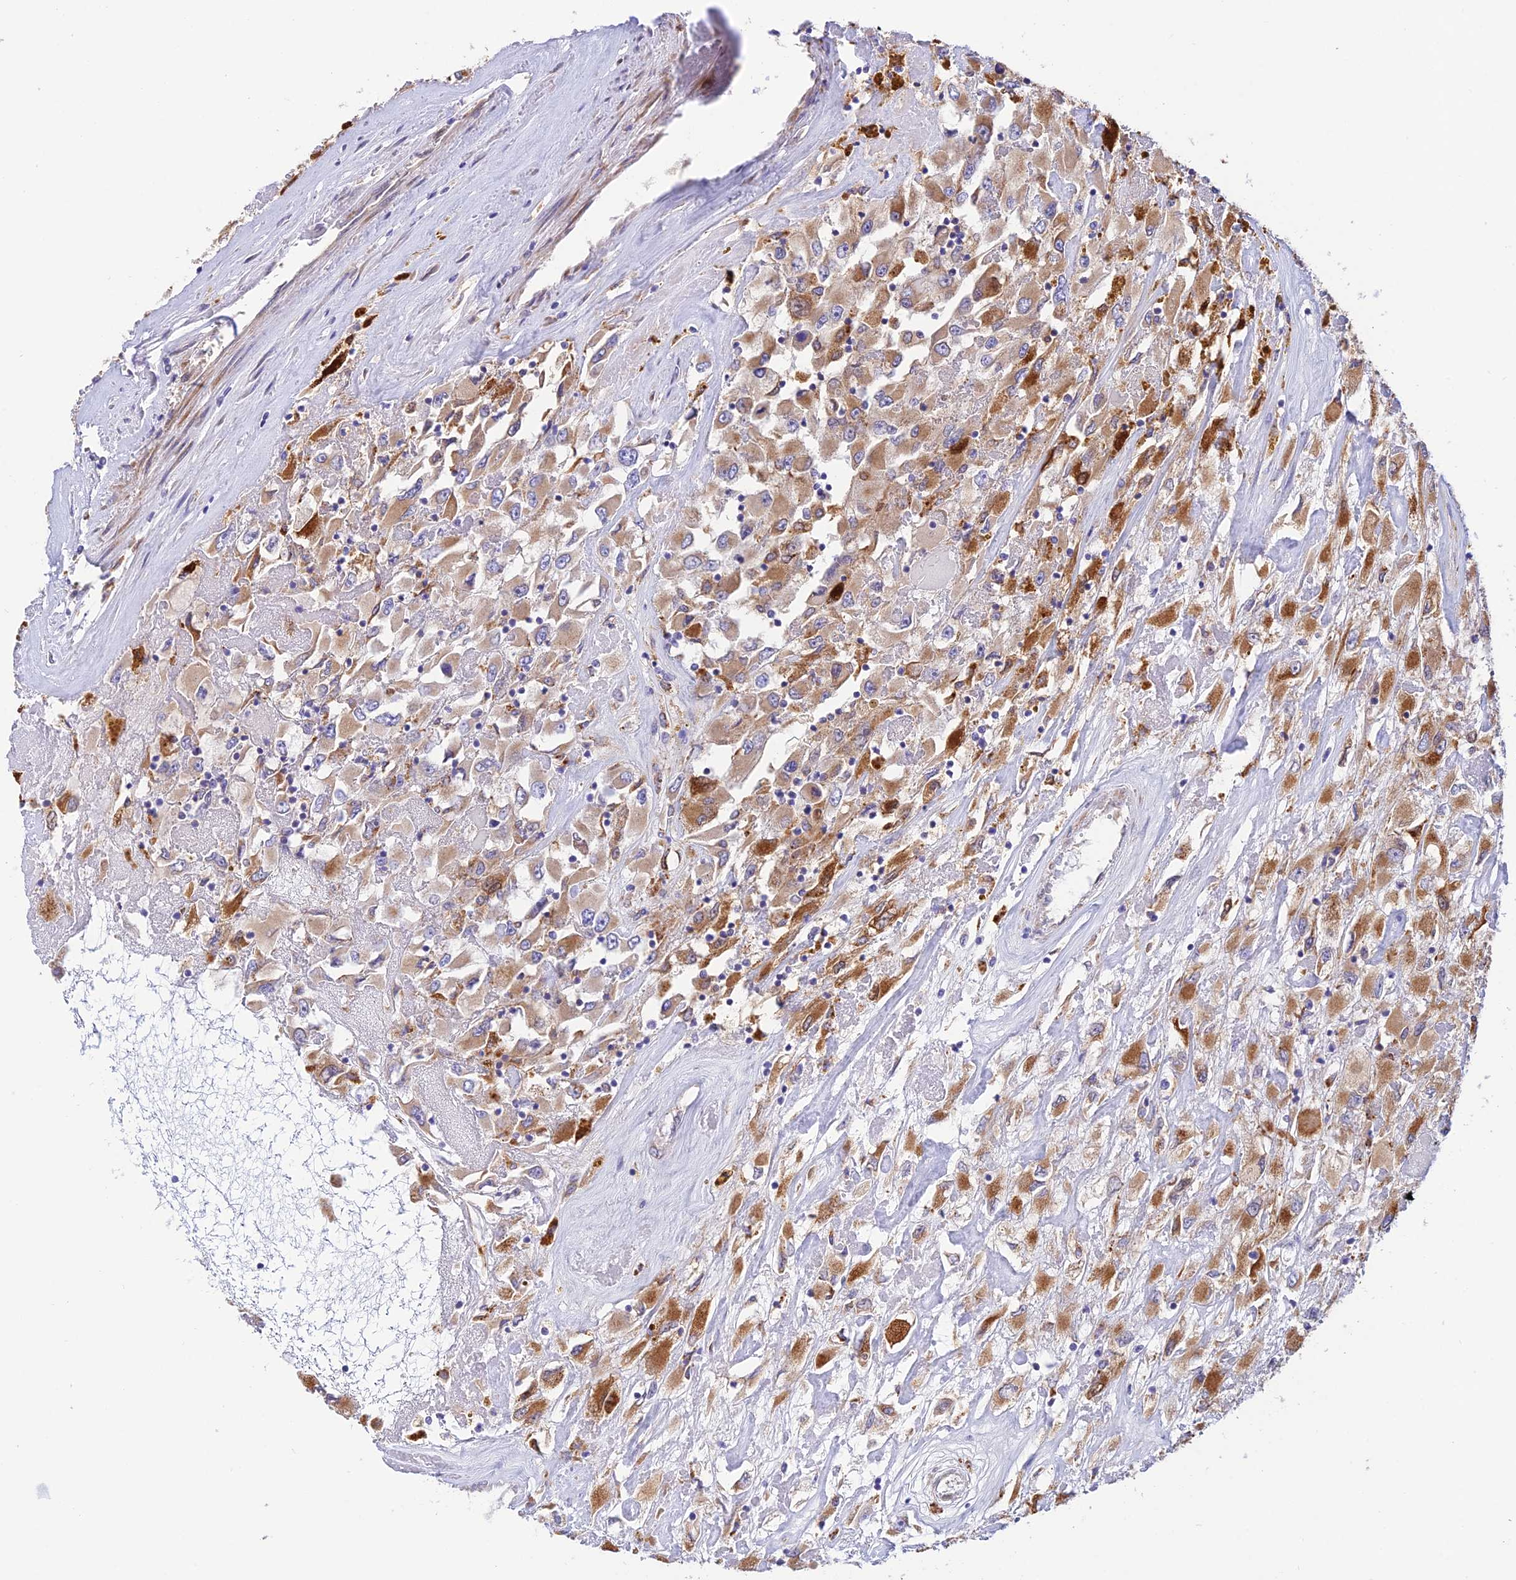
{"staining": {"intensity": "moderate", "quantity": ">75%", "location": "cytoplasmic/membranous"}, "tissue": "renal cancer", "cell_type": "Tumor cells", "image_type": "cancer", "snomed": [{"axis": "morphology", "description": "Adenocarcinoma, NOS"}, {"axis": "topography", "description": "Kidney"}], "caption": "DAB immunohistochemical staining of renal cancer demonstrates moderate cytoplasmic/membranous protein positivity in approximately >75% of tumor cells.", "gene": "VKORC1", "patient": {"sex": "female", "age": 52}}